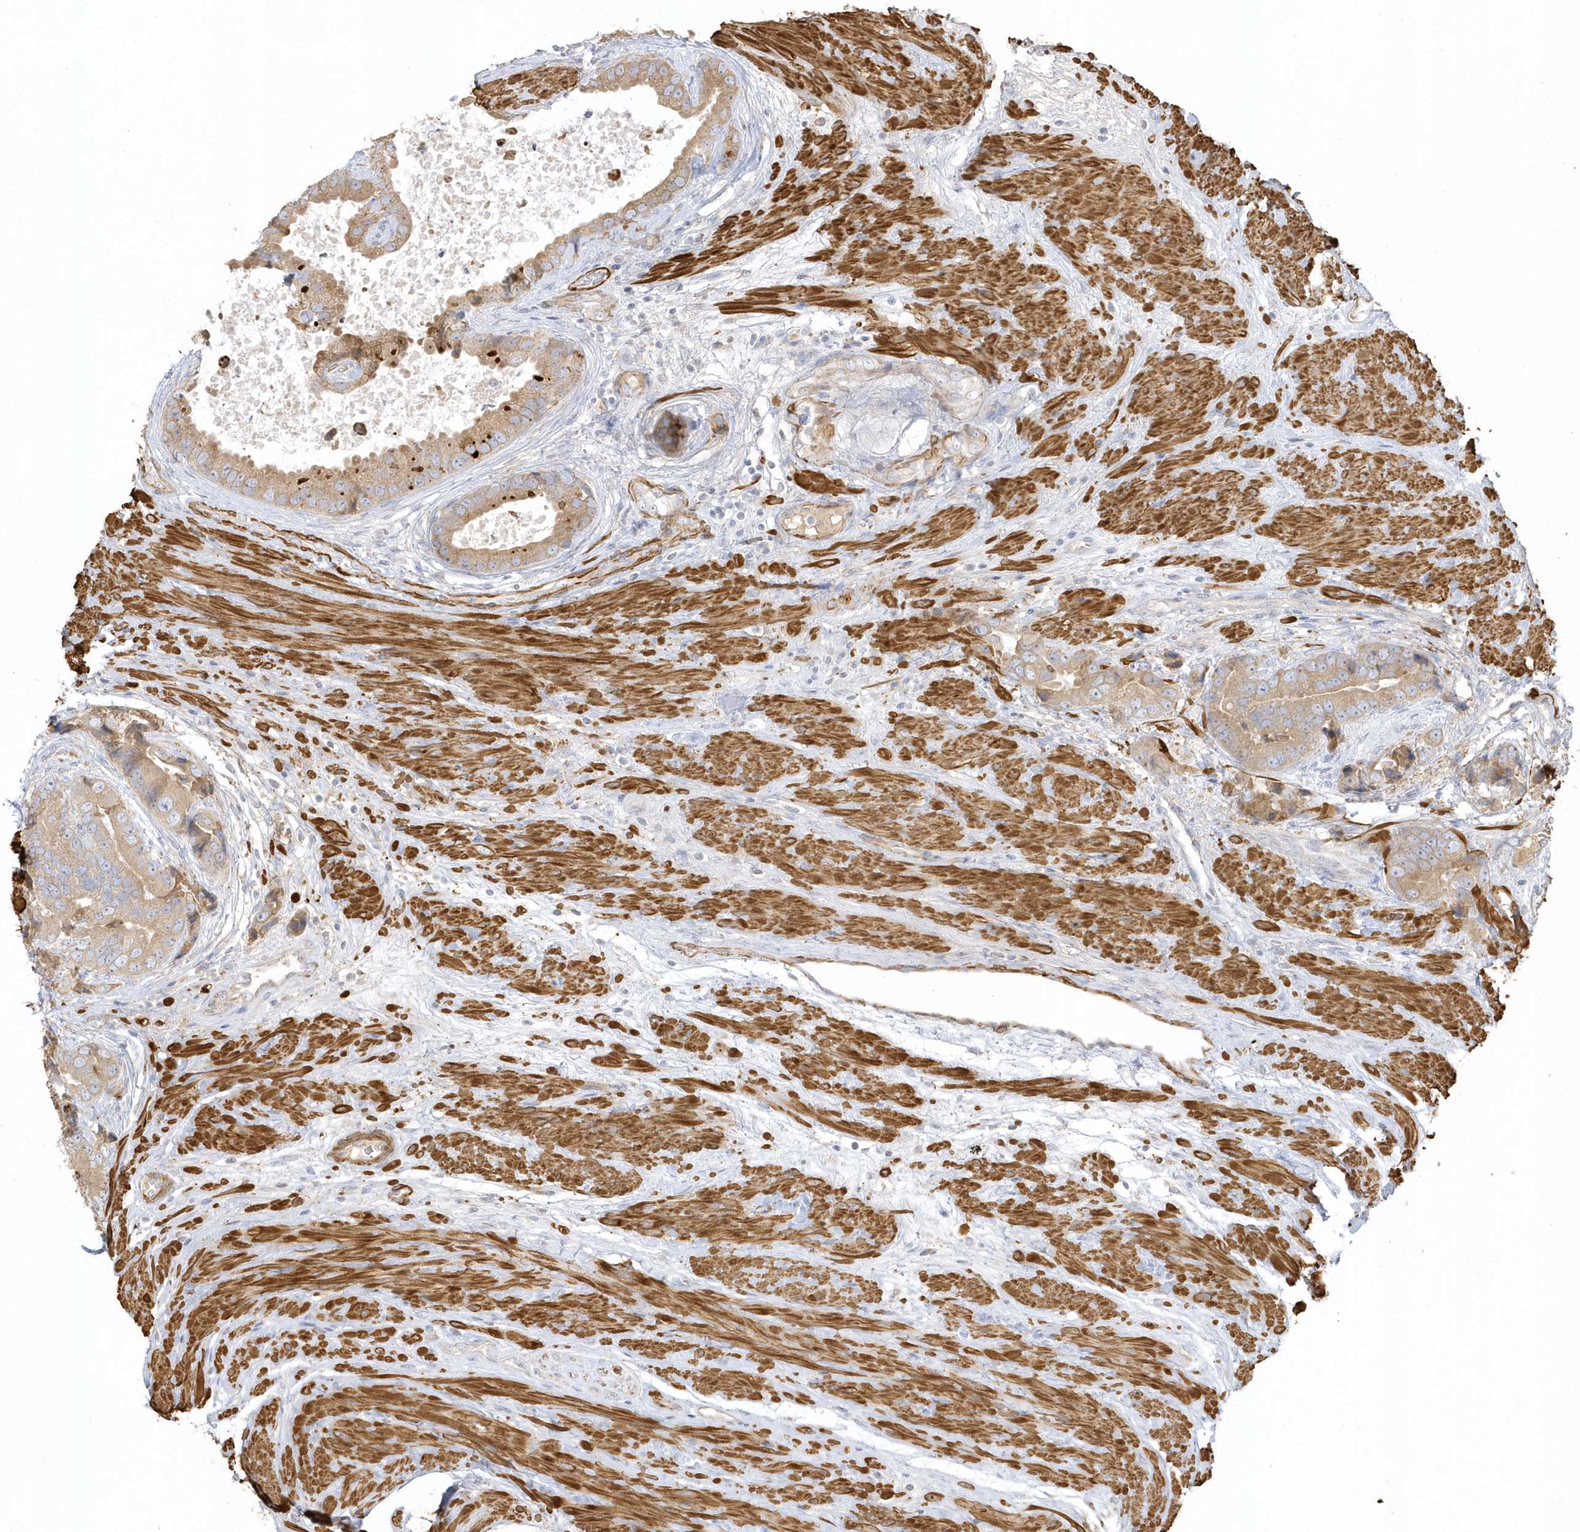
{"staining": {"intensity": "weak", "quantity": ">75%", "location": "cytoplasmic/membranous"}, "tissue": "prostate cancer", "cell_type": "Tumor cells", "image_type": "cancer", "snomed": [{"axis": "morphology", "description": "Adenocarcinoma, High grade"}, {"axis": "topography", "description": "Prostate"}], "caption": "Tumor cells demonstrate low levels of weak cytoplasmic/membranous staining in about >75% of cells in prostate cancer (adenocarcinoma (high-grade)).", "gene": "THADA", "patient": {"sex": "male", "age": 70}}